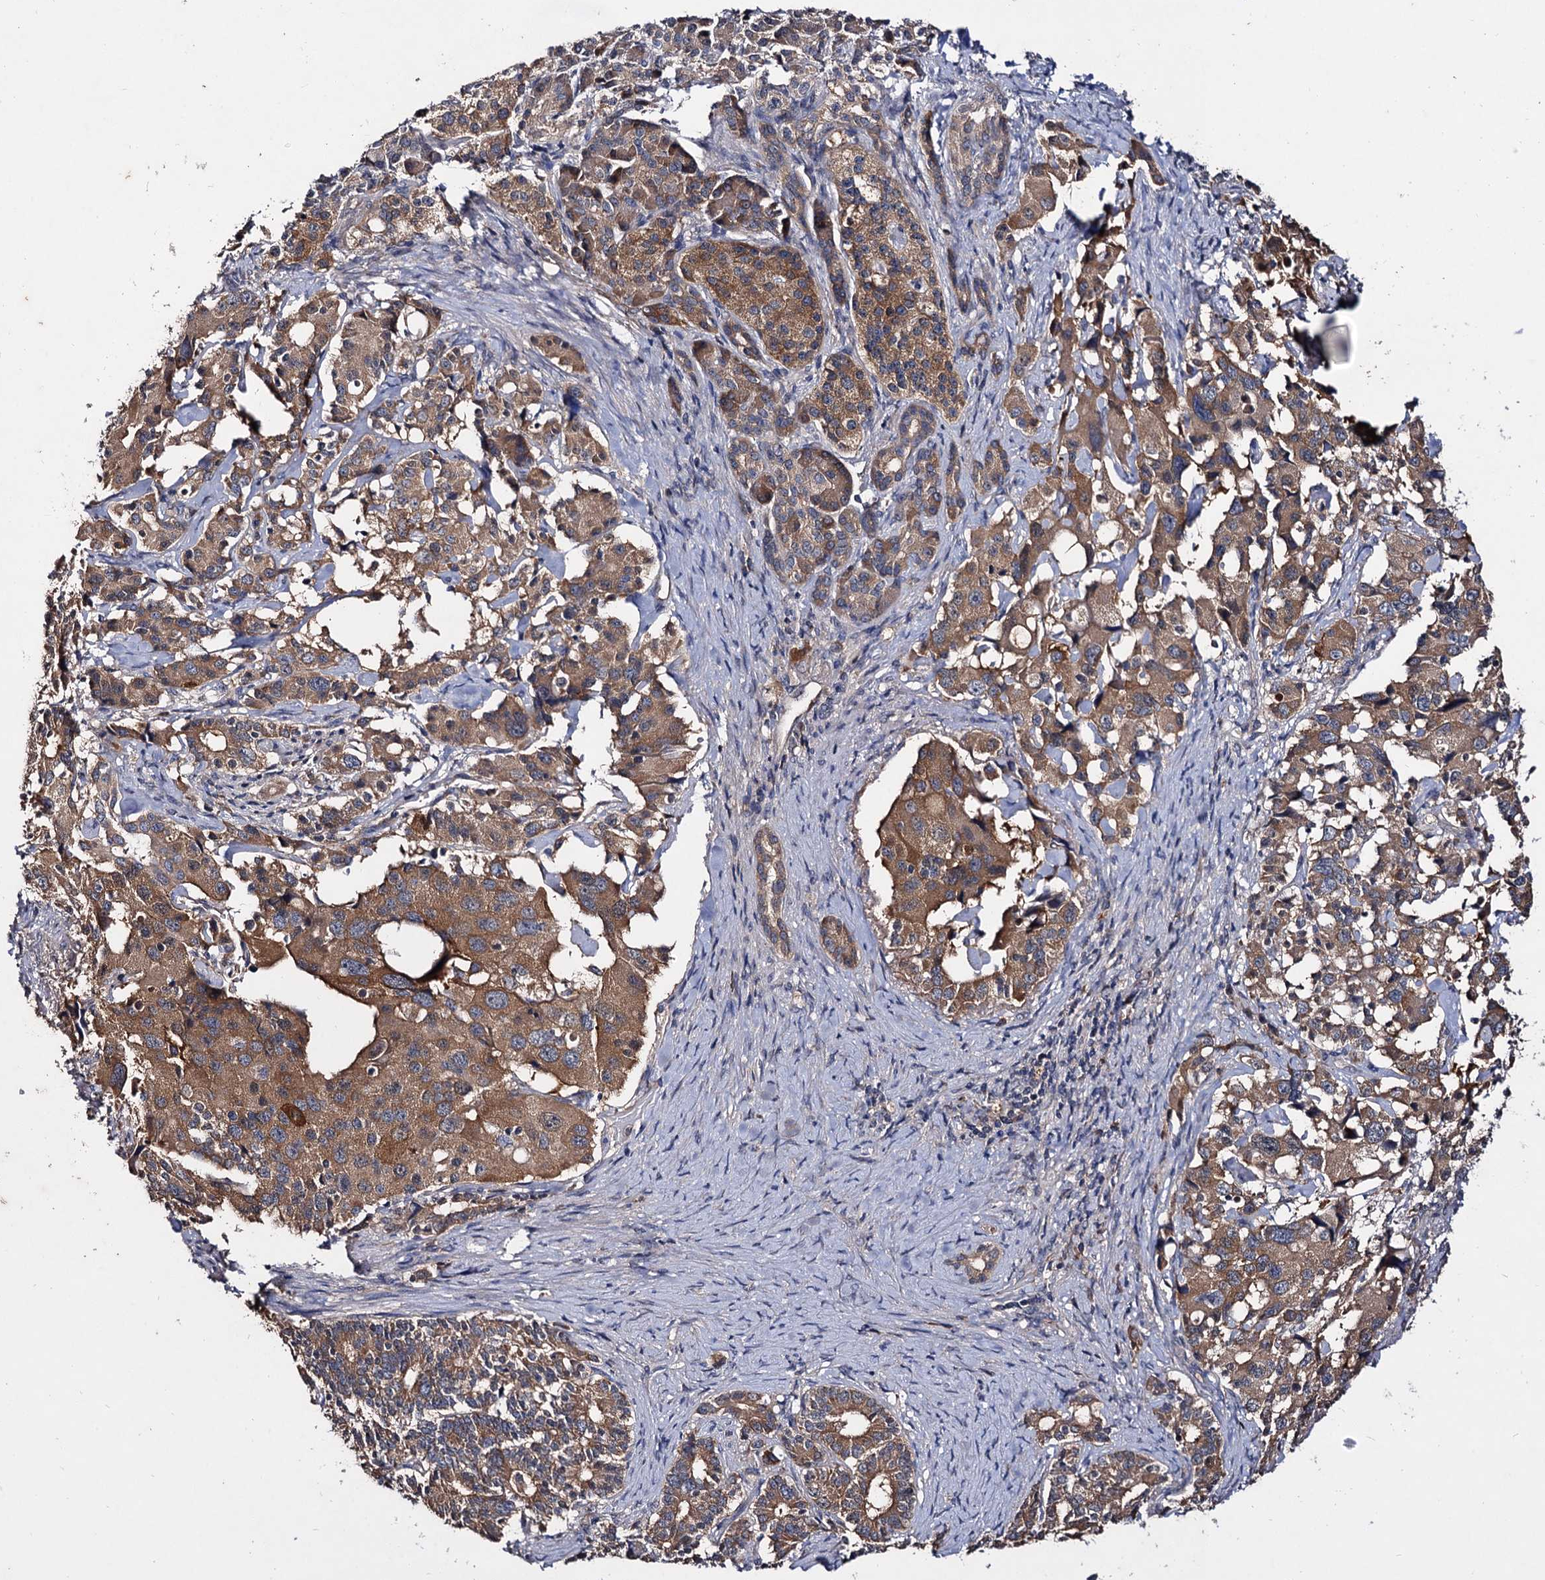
{"staining": {"intensity": "moderate", "quantity": ">75%", "location": "cytoplasmic/membranous"}, "tissue": "pancreatic cancer", "cell_type": "Tumor cells", "image_type": "cancer", "snomed": [{"axis": "morphology", "description": "Adenocarcinoma, NOS"}, {"axis": "topography", "description": "Pancreas"}], "caption": "DAB immunohistochemical staining of pancreatic cancer demonstrates moderate cytoplasmic/membranous protein staining in about >75% of tumor cells.", "gene": "ARFIP2", "patient": {"sex": "female", "age": 74}}